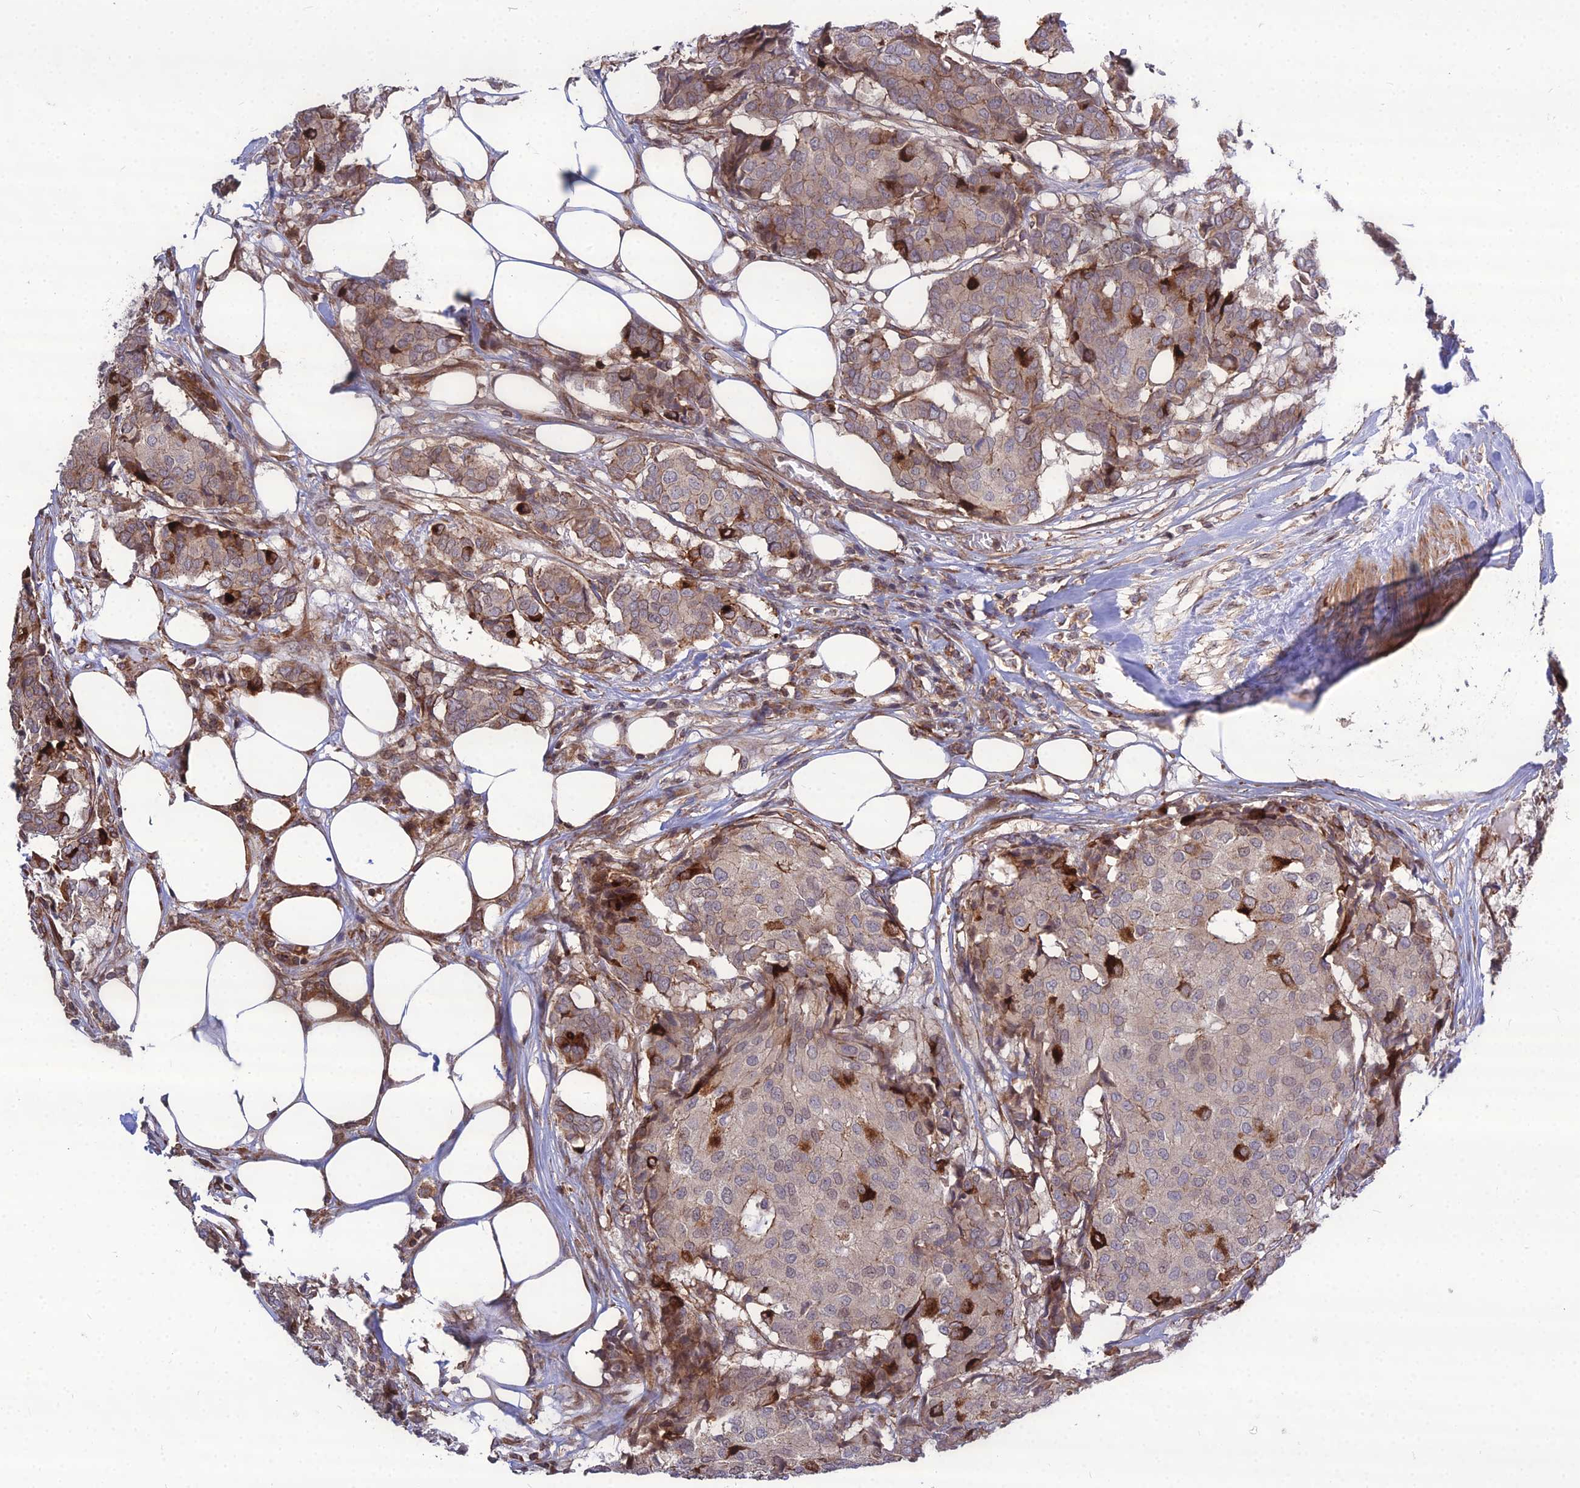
{"staining": {"intensity": "strong", "quantity": "<25%", "location": "cytoplasmic/membranous"}, "tissue": "breast cancer", "cell_type": "Tumor cells", "image_type": "cancer", "snomed": [{"axis": "morphology", "description": "Duct carcinoma"}, {"axis": "topography", "description": "Breast"}], "caption": "Breast cancer (invasive ductal carcinoma) was stained to show a protein in brown. There is medium levels of strong cytoplasmic/membranous expression in approximately <25% of tumor cells. The staining is performed using DAB (3,3'-diaminobenzidine) brown chromogen to label protein expression. The nuclei are counter-stained blue using hematoxylin.", "gene": "TSPYL2", "patient": {"sex": "female", "age": 75}}